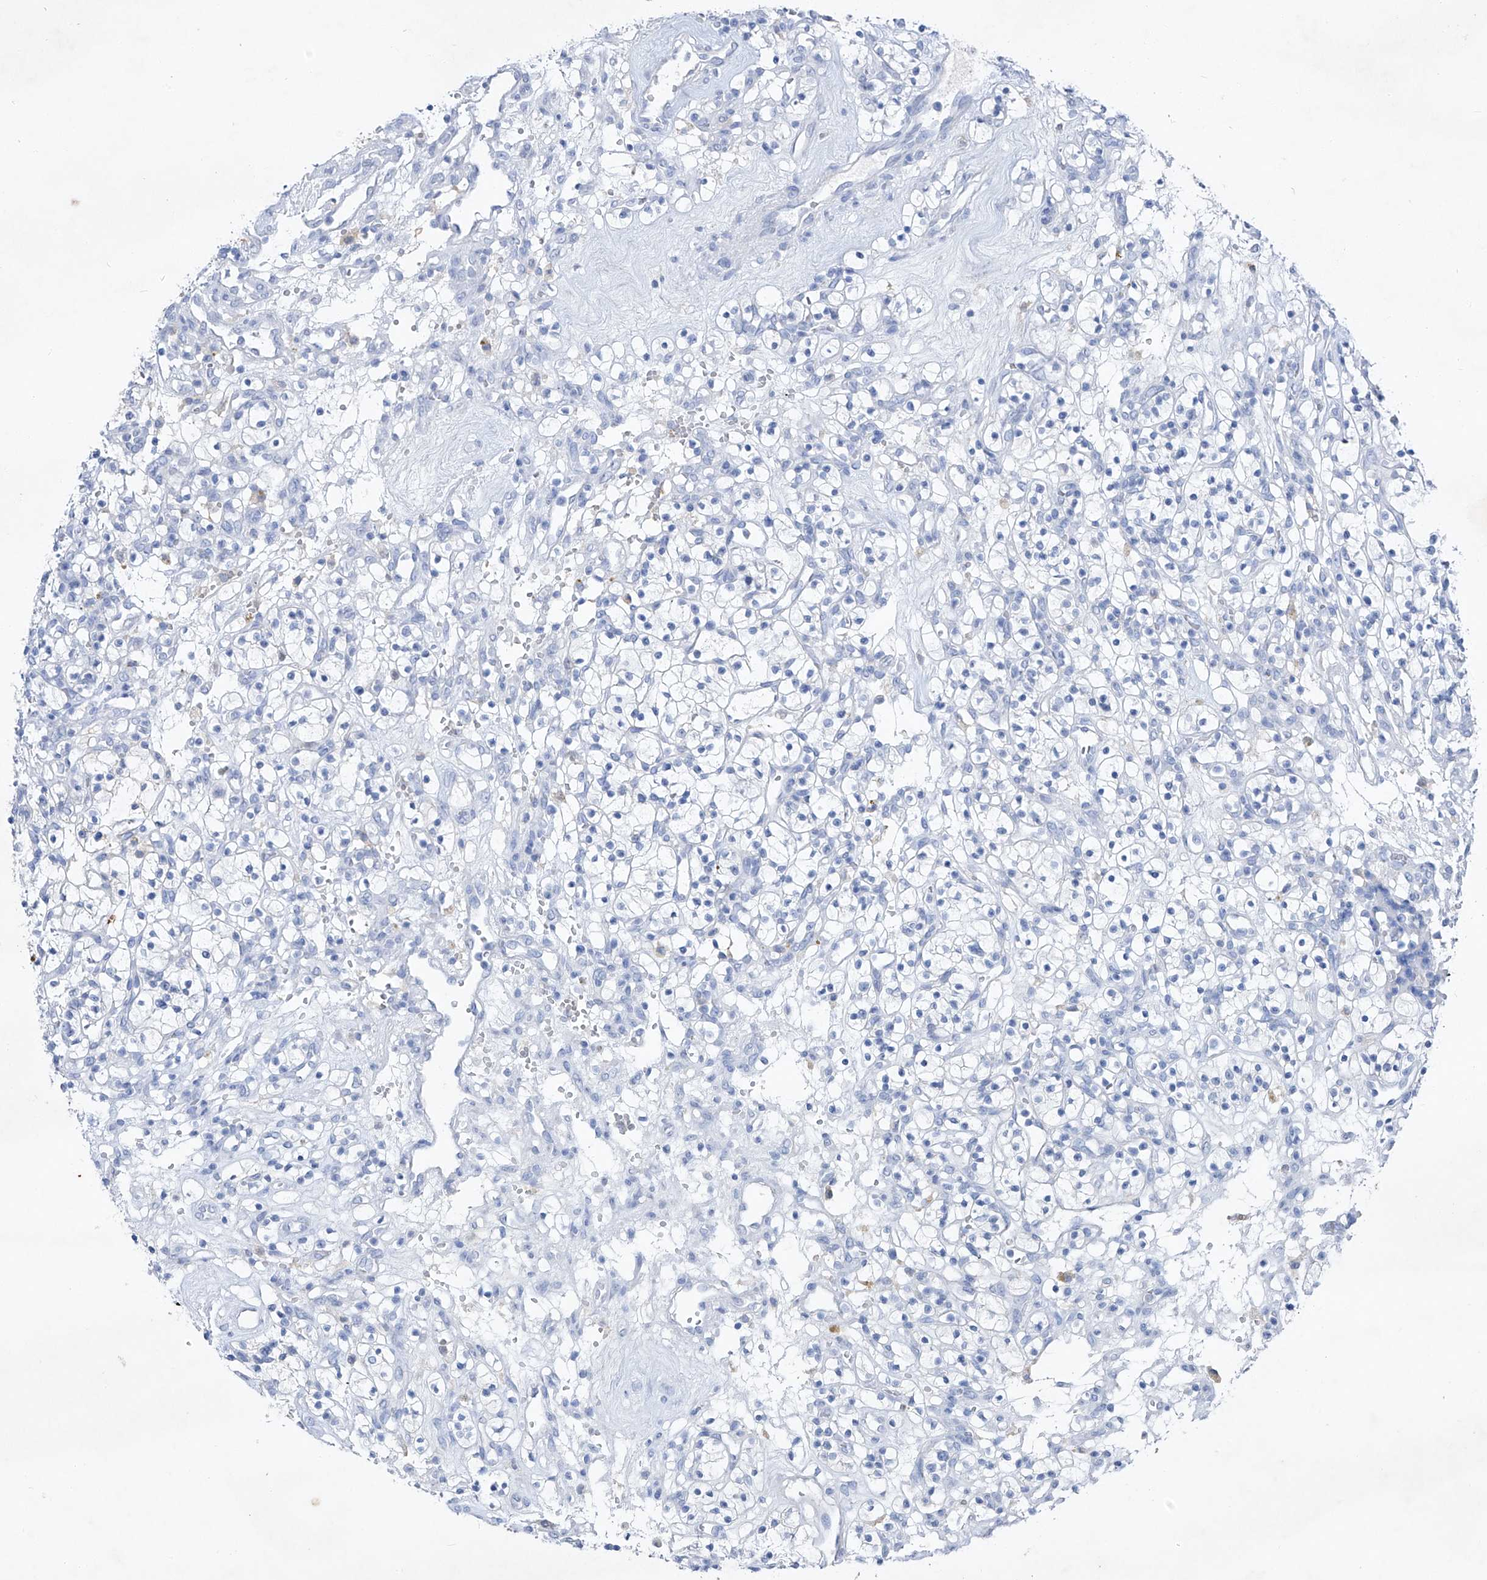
{"staining": {"intensity": "negative", "quantity": "none", "location": "none"}, "tissue": "renal cancer", "cell_type": "Tumor cells", "image_type": "cancer", "snomed": [{"axis": "morphology", "description": "Adenocarcinoma, NOS"}, {"axis": "topography", "description": "Kidney"}], "caption": "IHC photomicrograph of human renal cancer (adenocarcinoma) stained for a protein (brown), which exhibits no positivity in tumor cells. The staining was performed using DAB (3,3'-diaminobenzidine) to visualize the protein expression in brown, while the nuclei were stained in blue with hematoxylin (Magnification: 20x).", "gene": "FRS3", "patient": {"sex": "female", "age": 57}}